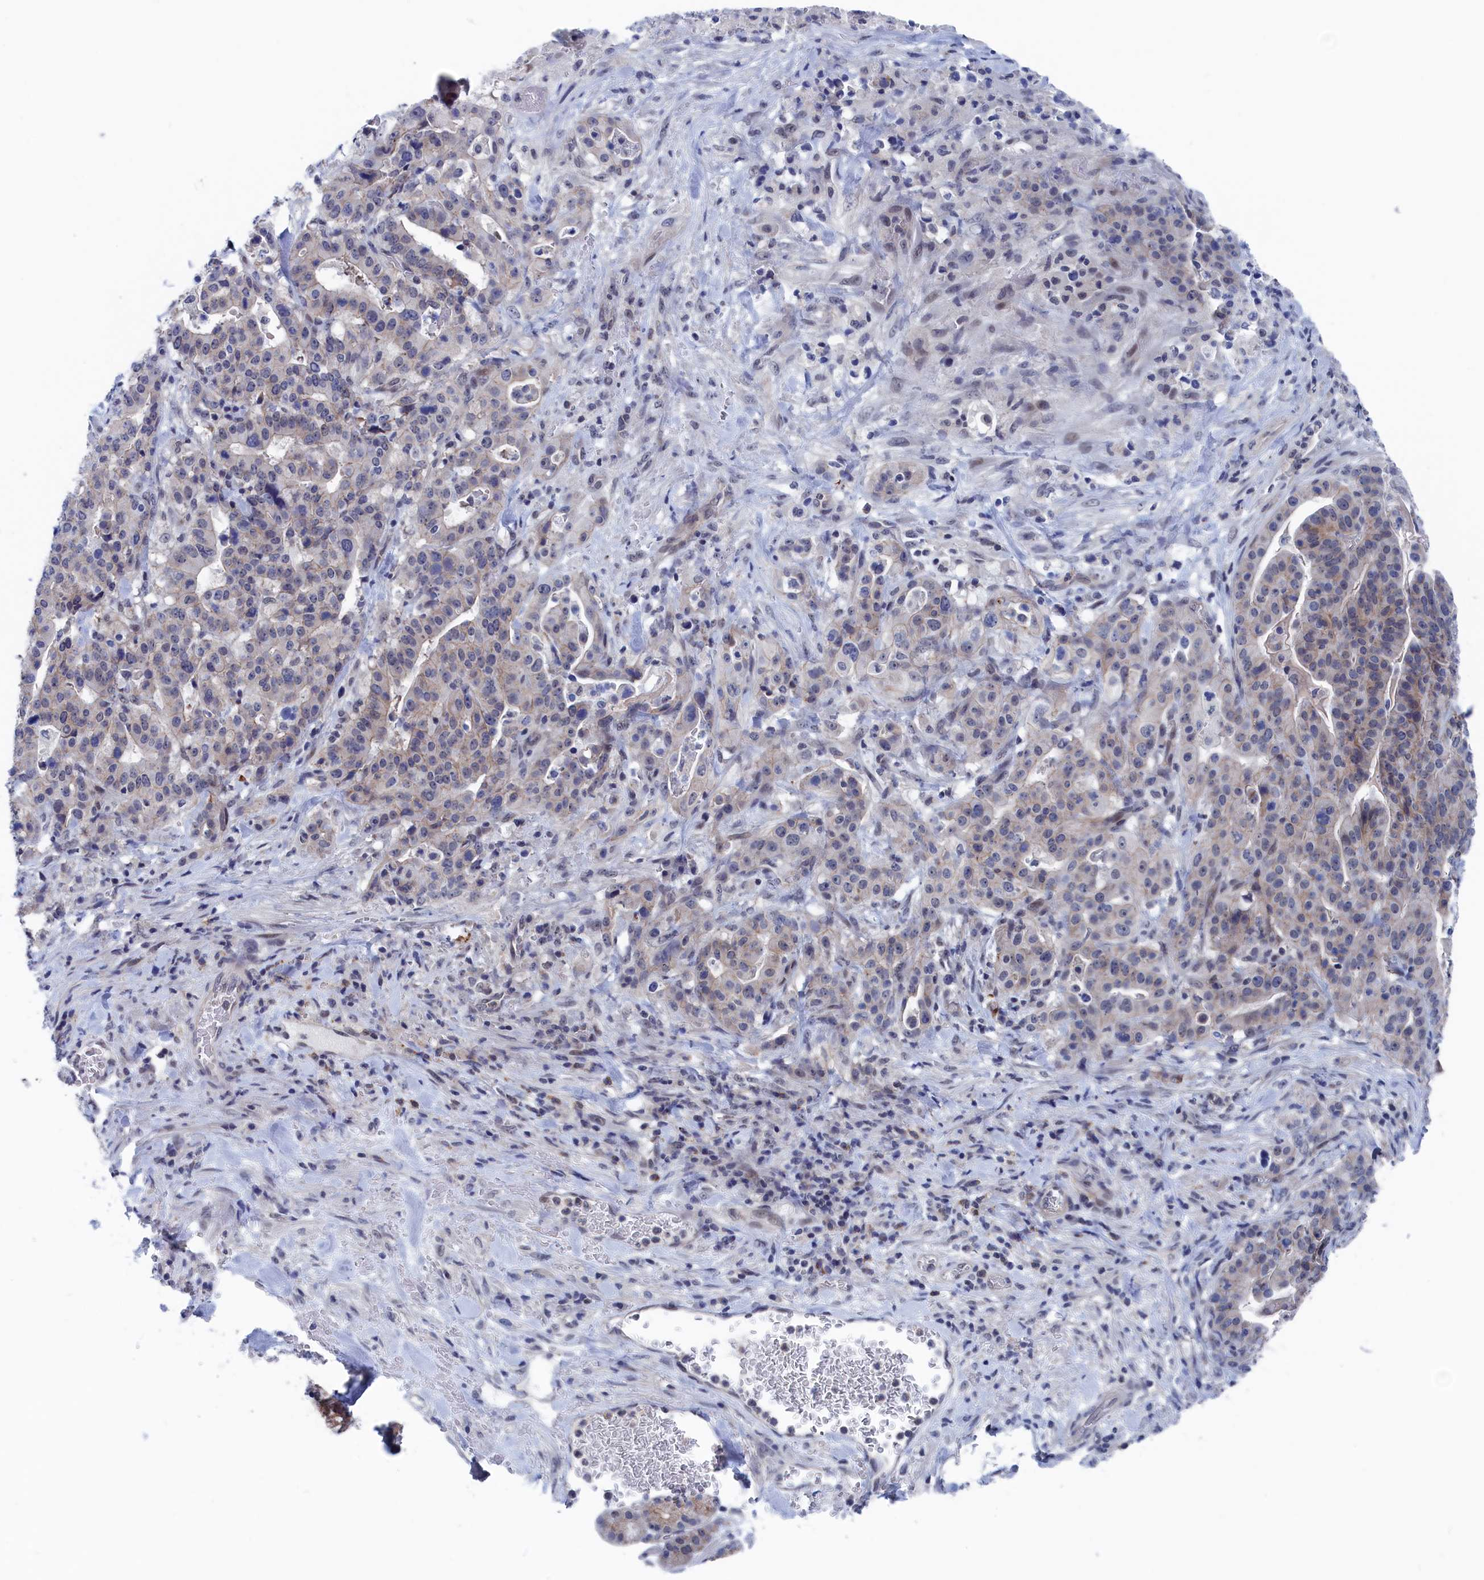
{"staining": {"intensity": "weak", "quantity": "25%-75%", "location": "cytoplasmic/membranous"}, "tissue": "stomach cancer", "cell_type": "Tumor cells", "image_type": "cancer", "snomed": [{"axis": "morphology", "description": "Adenocarcinoma, NOS"}, {"axis": "topography", "description": "Stomach"}], "caption": "This image shows IHC staining of human stomach cancer, with low weak cytoplasmic/membranous expression in approximately 25%-75% of tumor cells.", "gene": "MARCHF3", "patient": {"sex": "male", "age": 48}}